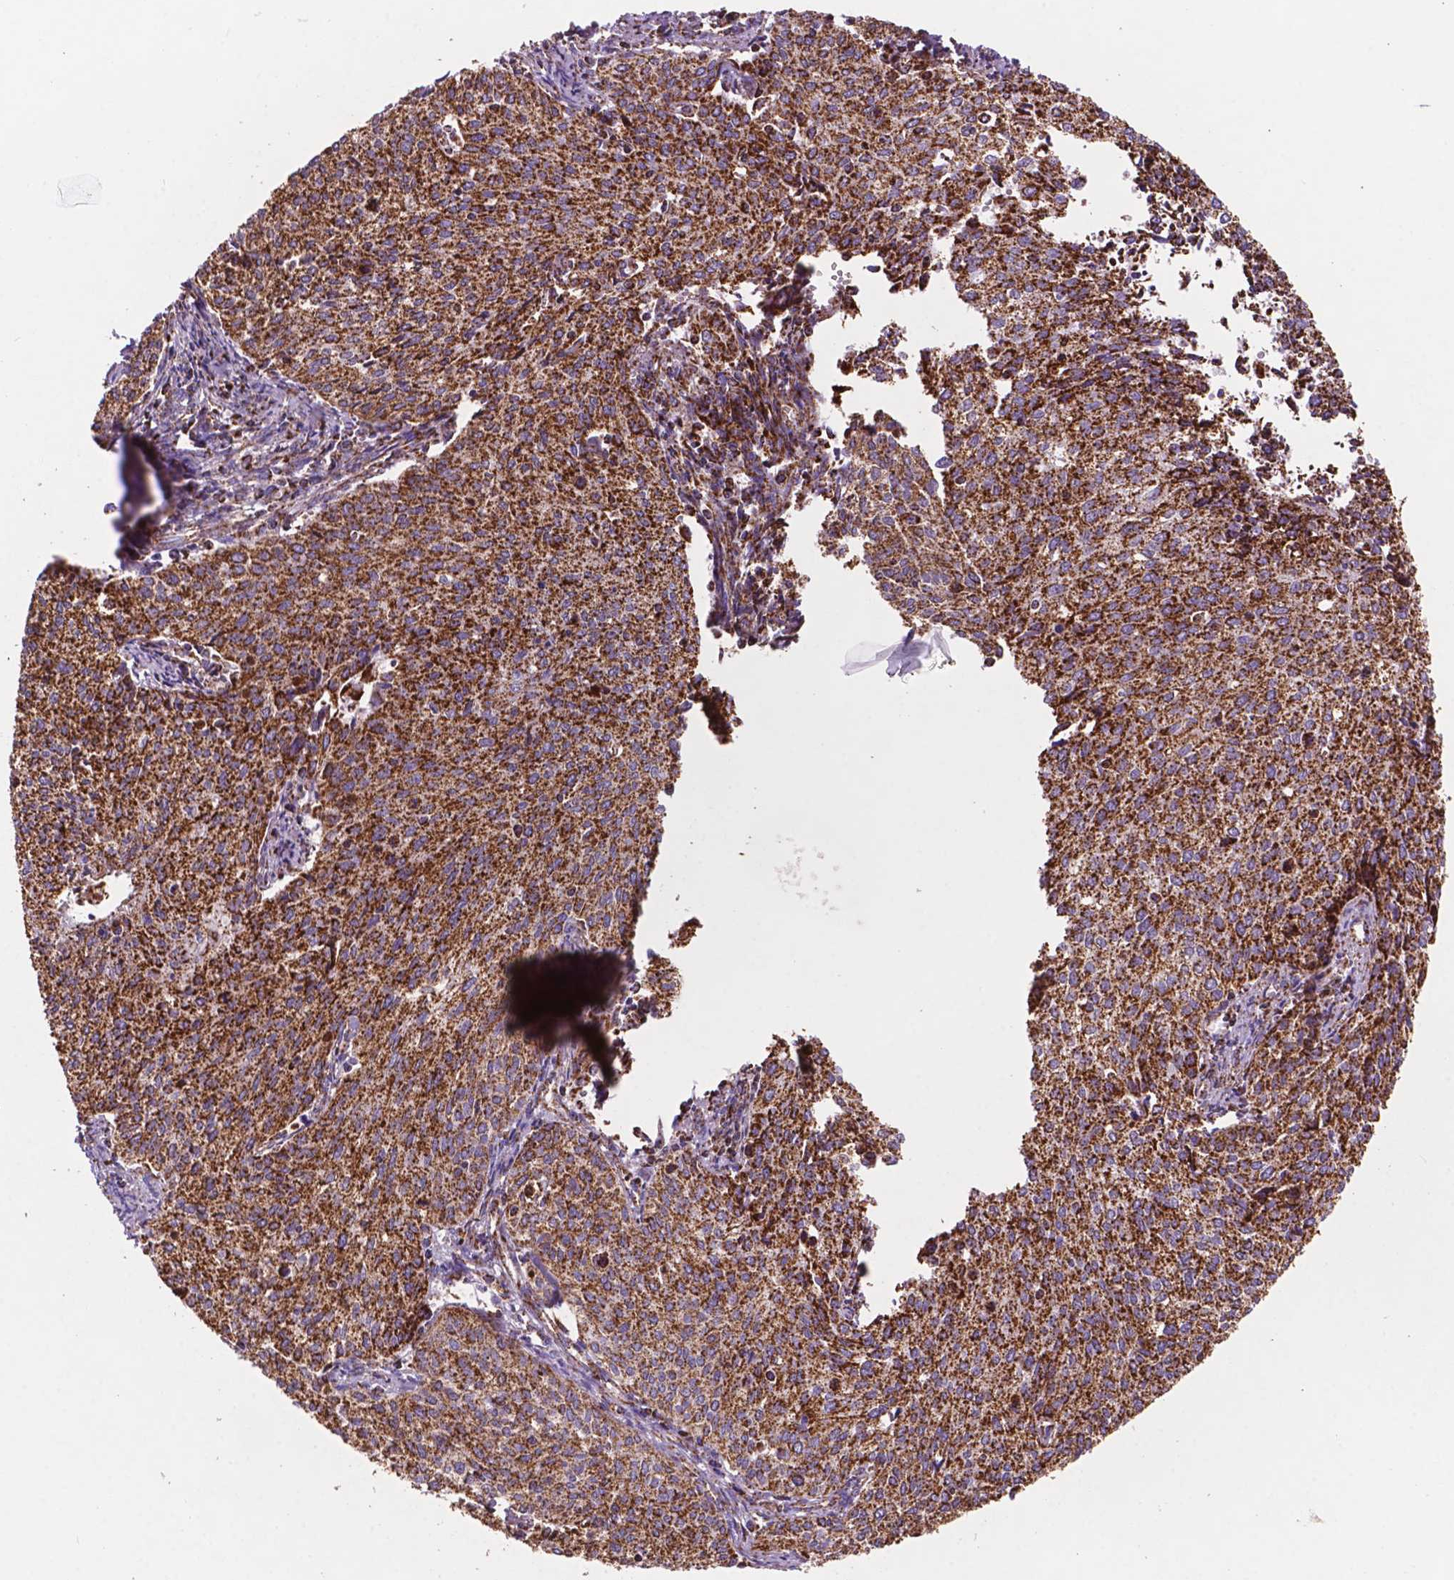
{"staining": {"intensity": "strong", "quantity": ">75%", "location": "cytoplasmic/membranous"}, "tissue": "cervical cancer", "cell_type": "Tumor cells", "image_type": "cancer", "snomed": [{"axis": "morphology", "description": "Squamous cell carcinoma, NOS"}, {"axis": "topography", "description": "Cervix"}], "caption": "Immunohistochemistry (DAB (3,3'-diaminobenzidine)) staining of squamous cell carcinoma (cervical) displays strong cytoplasmic/membranous protein staining in about >75% of tumor cells.", "gene": "HSPD1", "patient": {"sex": "female", "age": 38}}